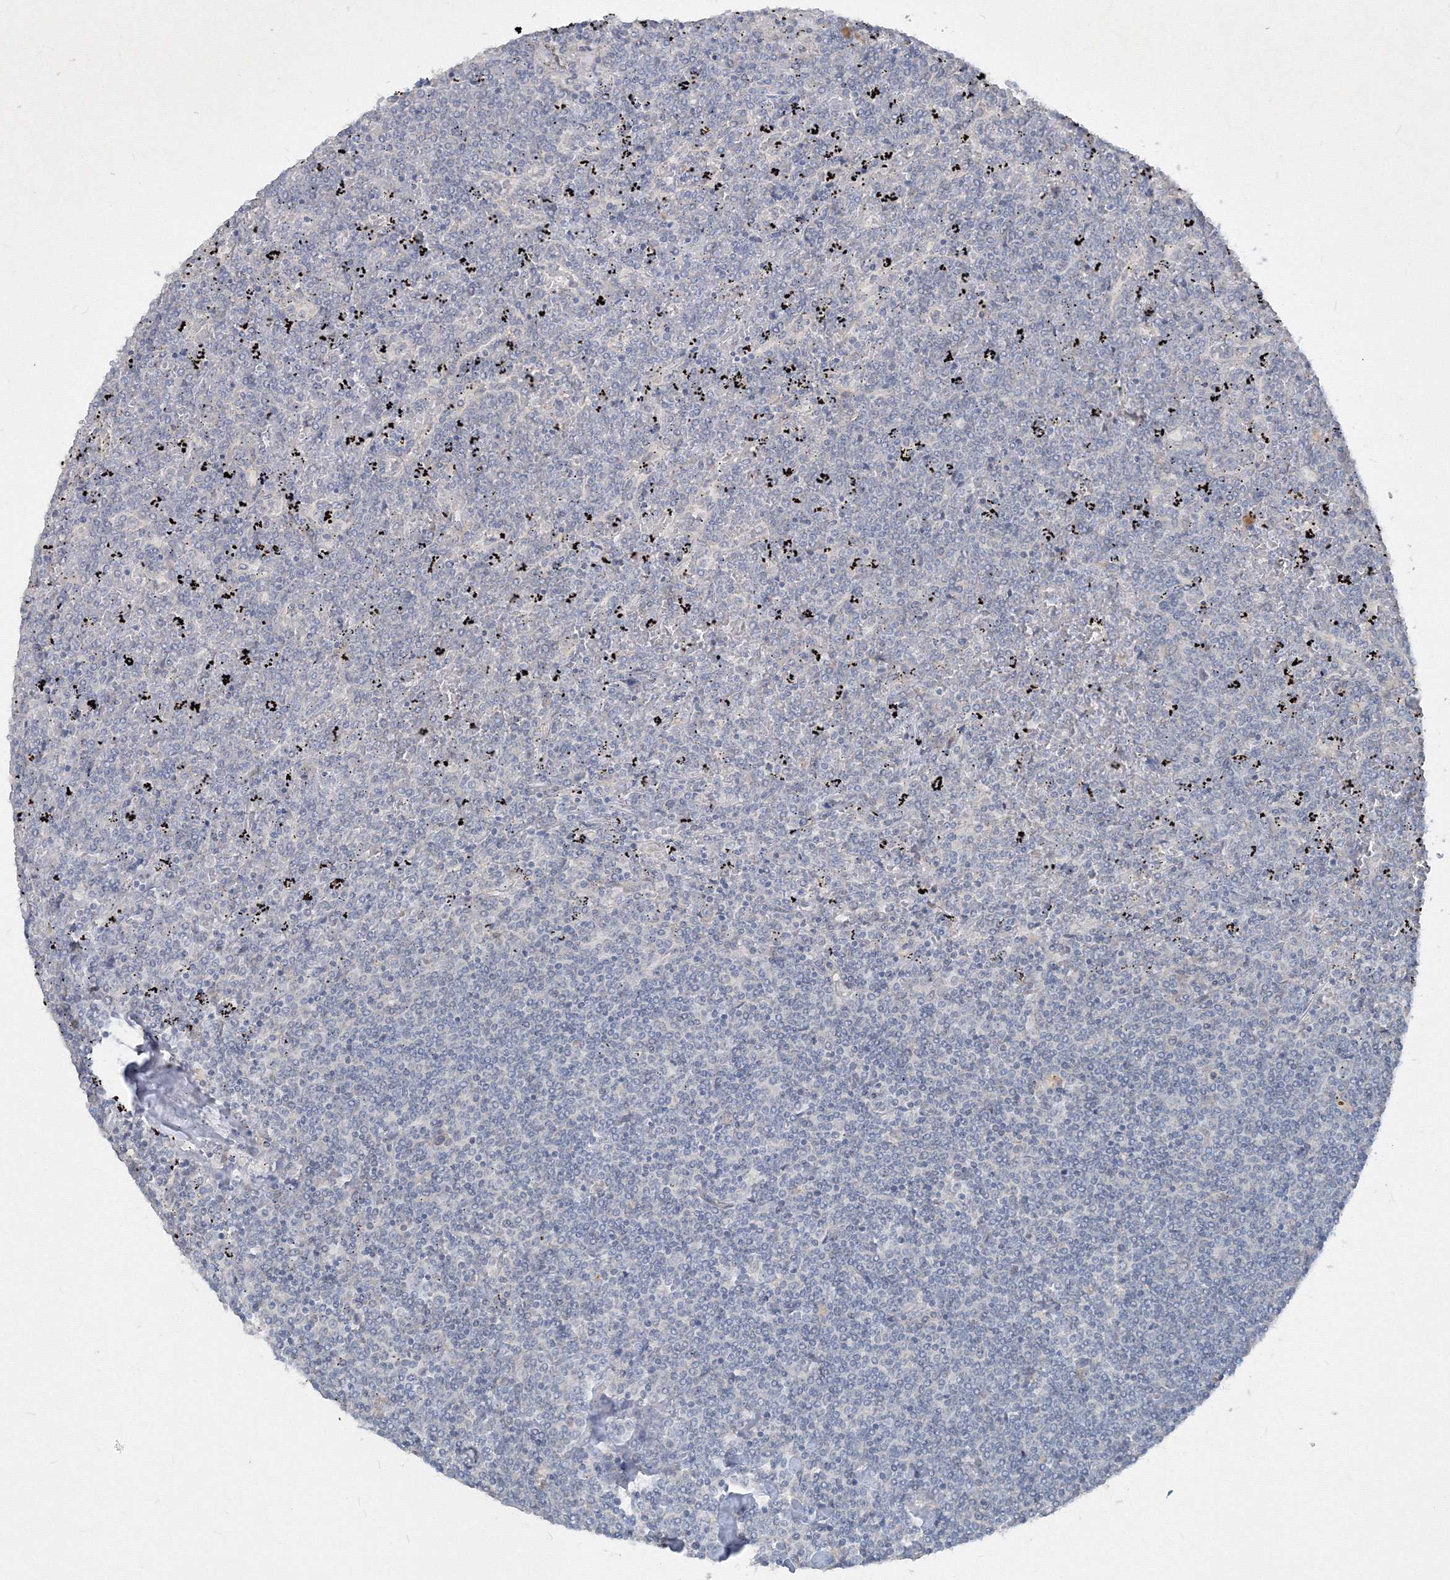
{"staining": {"intensity": "negative", "quantity": "none", "location": "none"}, "tissue": "lymphoma", "cell_type": "Tumor cells", "image_type": "cancer", "snomed": [{"axis": "morphology", "description": "Malignant lymphoma, non-Hodgkin's type, Low grade"}, {"axis": "topography", "description": "Spleen"}], "caption": "IHC image of neoplastic tissue: human lymphoma stained with DAB (3,3'-diaminobenzidine) reveals no significant protein positivity in tumor cells.", "gene": "IFNAR1", "patient": {"sex": "female", "age": 19}}